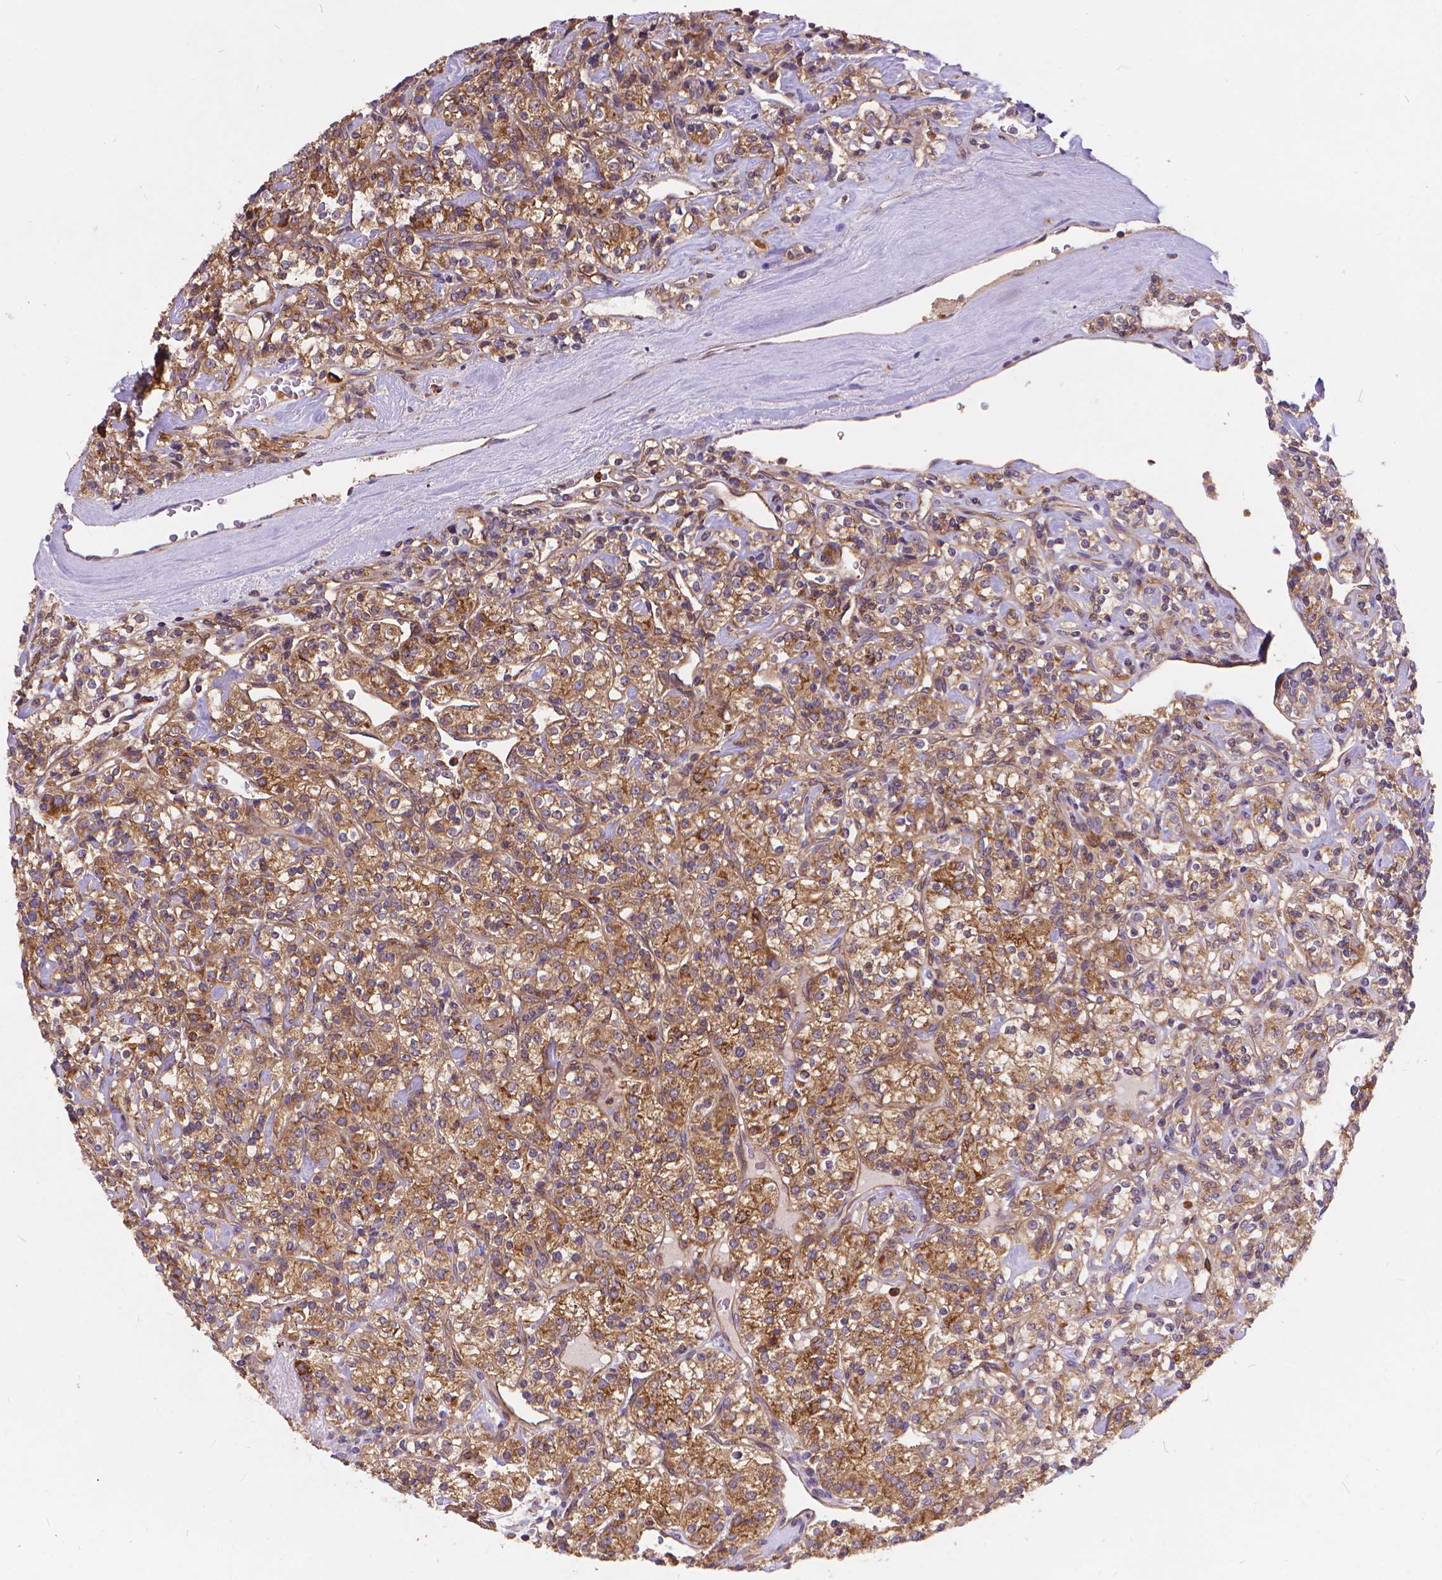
{"staining": {"intensity": "moderate", "quantity": ">75%", "location": "cytoplasmic/membranous"}, "tissue": "renal cancer", "cell_type": "Tumor cells", "image_type": "cancer", "snomed": [{"axis": "morphology", "description": "Adenocarcinoma, NOS"}, {"axis": "topography", "description": "Kidney"}], "caption": "This micrograph exhibits renal cancer (adenocarcinoma) stained with IHC to label a protein in brown. The cytoplasmic/membranous of tumor cells show moderate positivity for the protein. Nuclei are counter-stained blue.", "gene": "ARAP1", "patient": {"sex": "male", "age": 77}}